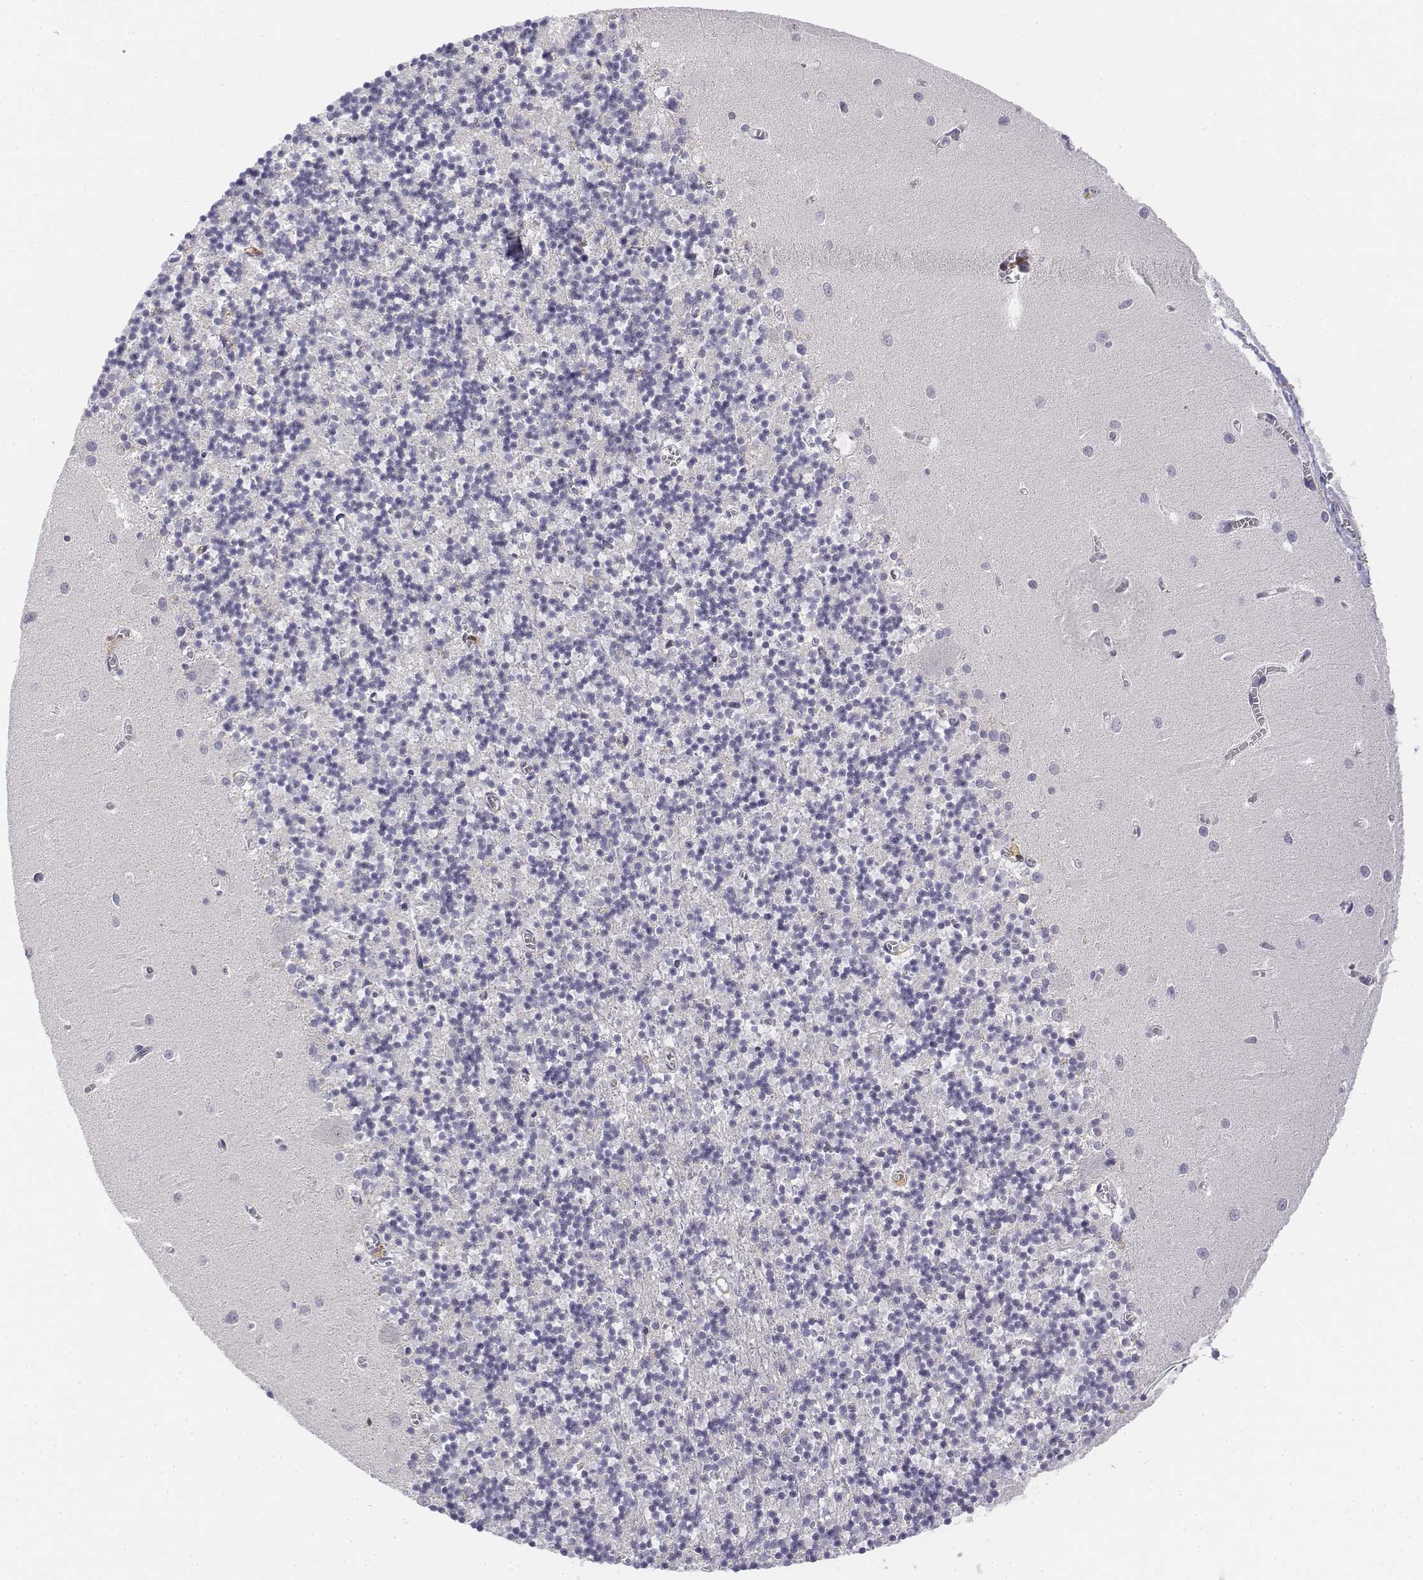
{"staining": {"intensity": "negative", "quantity": "none", "location": "none"}, "tissue": "cerebellum", "cell_type": "Cells in granular layer", "image_type": "normal", "snomed": [{"axis": "morphology", "description": "Normal tissue, NOS"}, {"axis": "topography", "description": "Cerebellum"}], "caption": "The histopathology image displays no significant expression in cells in granular layer of cerebellum.", "gene": "CD14", "patient": {"sex": "female", "age": 64}}